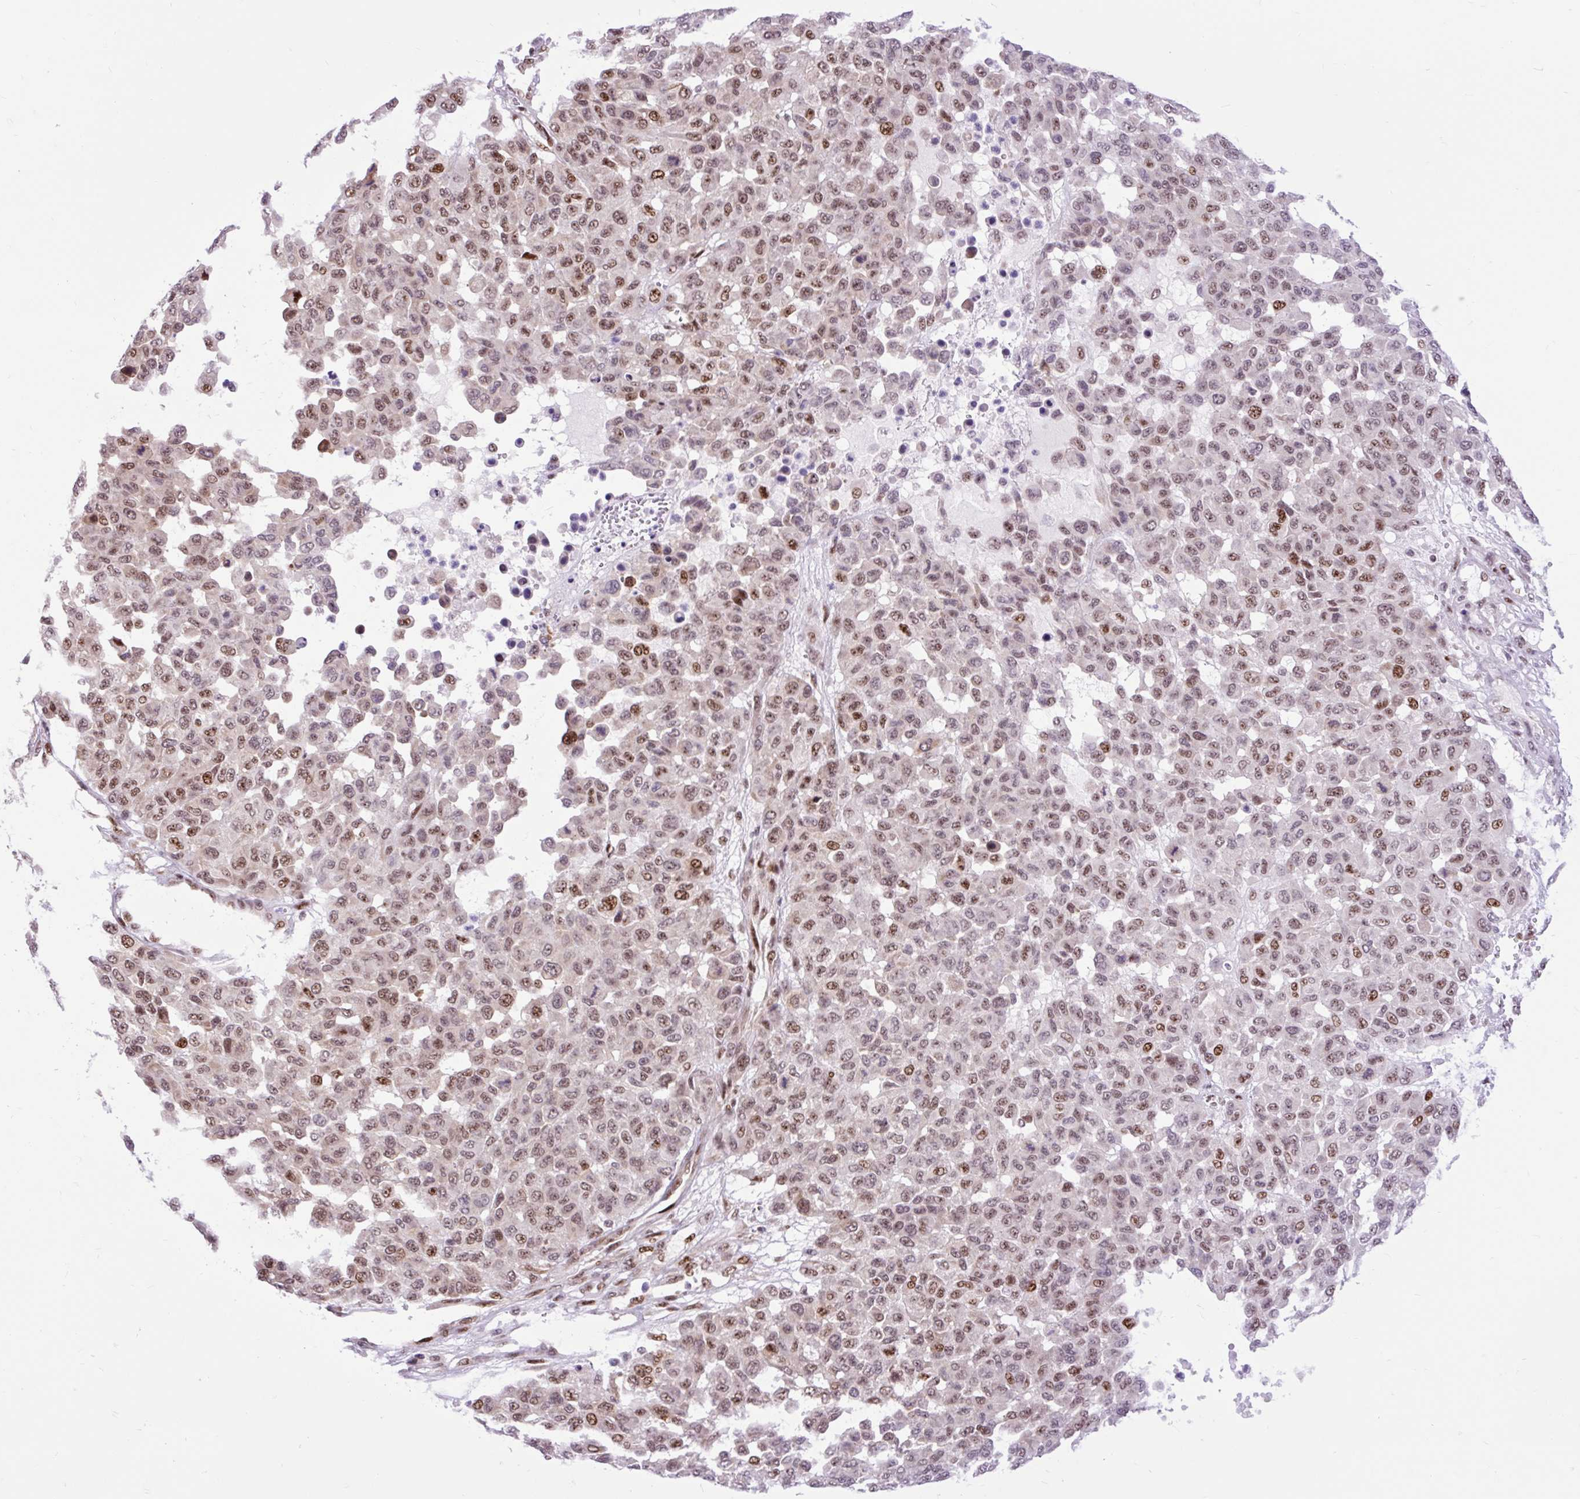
{"staining": {"intensity": "moderate", "quantity": ">75%", "location": "nuclear"}, "tissue": "melanoma", "cell_type": "Tumor cells", "image_type": "cancer", "snomed": [{"axis": "morphology", "description": "Malignant melanoma, NOS"}, {"axis": "topography", "description": "Skin"}], "caption": "IHC (DAB (3,3'-diaminobenzidine)) staining of melanoma shows moderate nuclear protein staining in approximately >75% of tumor cells. (DAB (3,3'-diaminobenzidine) IHC, brown staining for protein, blue staining for nuclei).", "gene": "CLK2", "patient": {"sex": "male", "age": 62}}